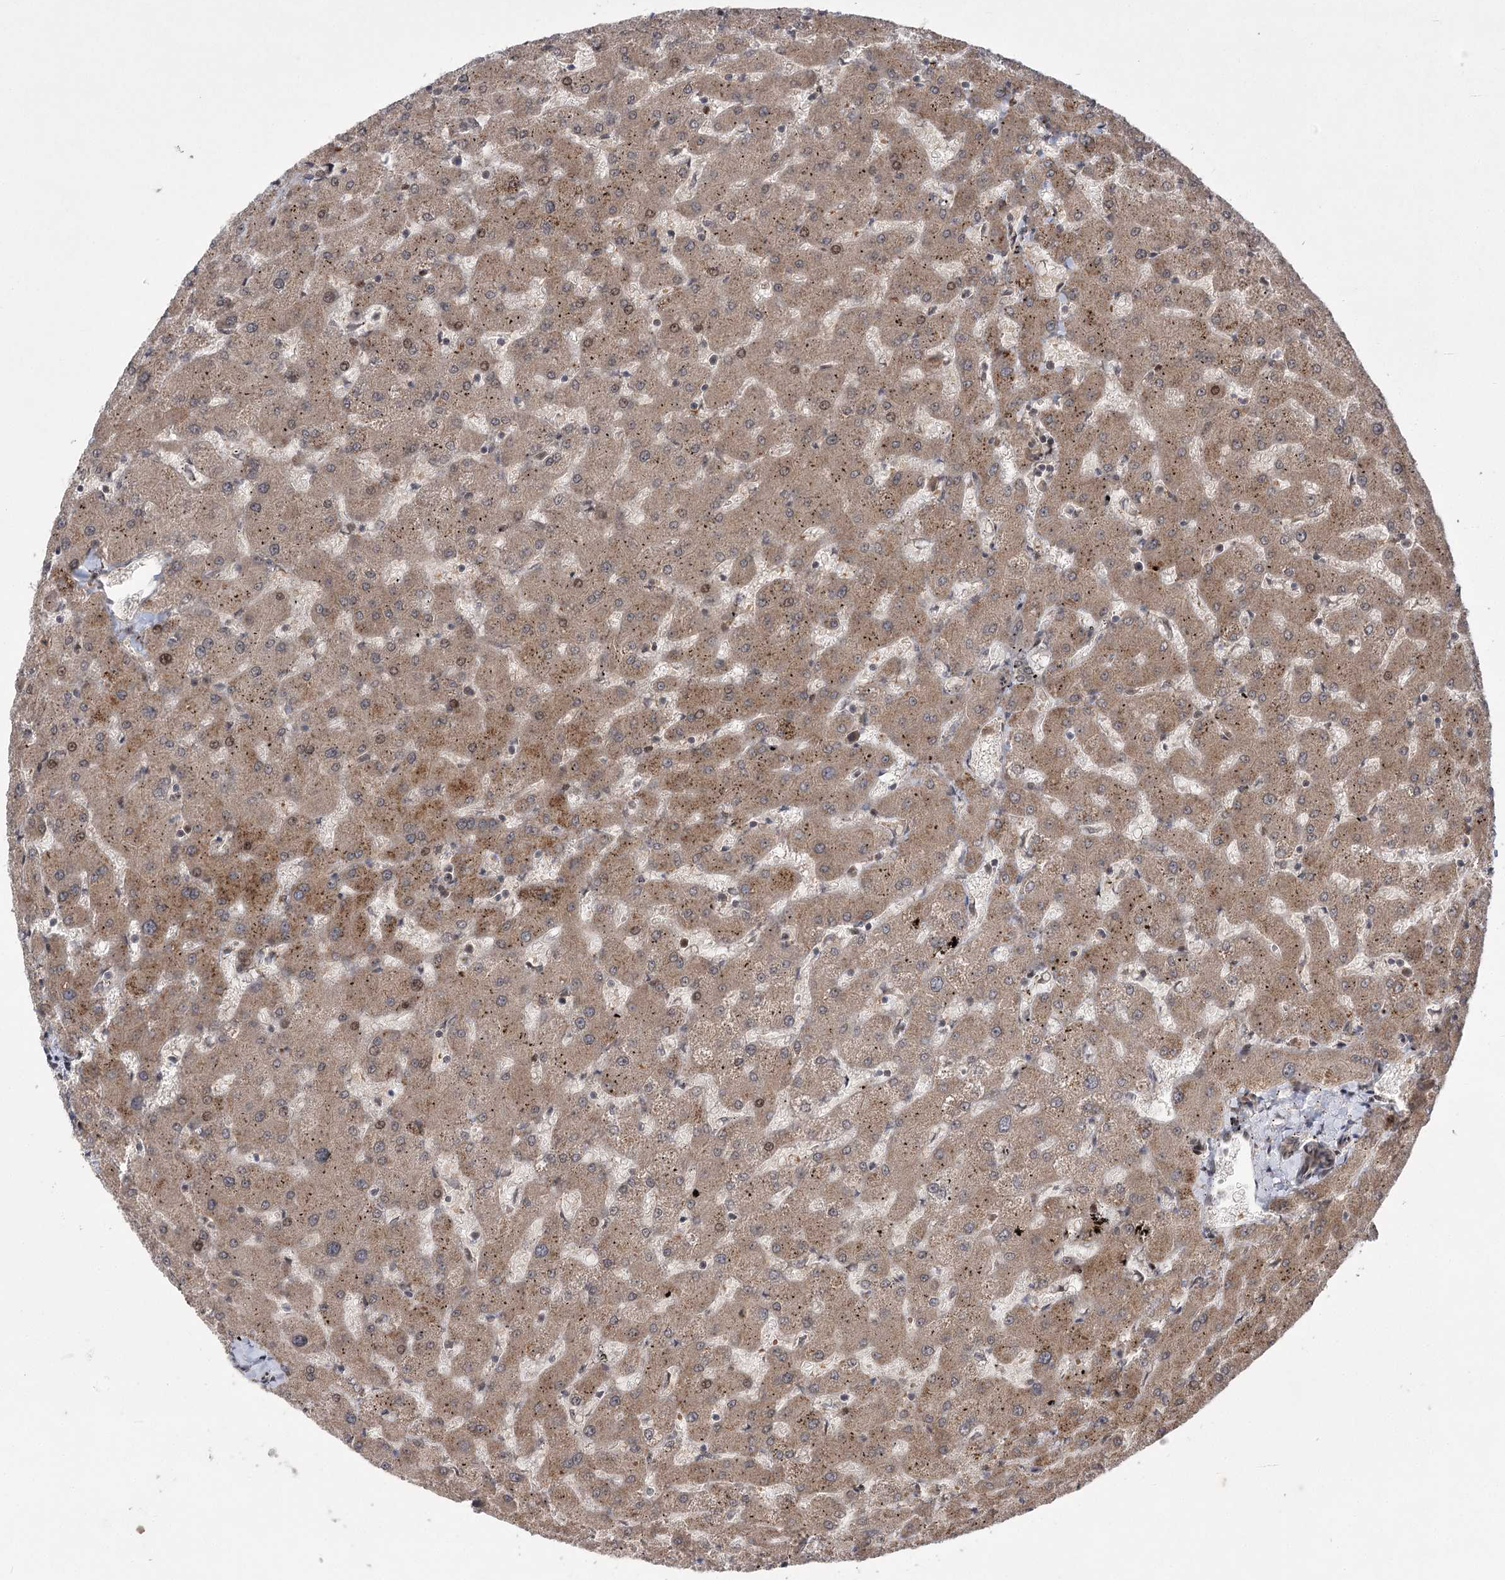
{"staining": {"intensity": "weak", "quantity": ">75%", "location": "cytoplasmic/membranous,nuclear"}, "tissue": "liver", "cell_type": "Cholangiocytes", "image_type": "normal", "snomed": [{"axis": "morphology", "description": "Normal tissue, NOS"}, {"axis": "topography", "description": "Liver"}], "caption": "A brown stain highlights weak cytoplasmic/membranous,nuclear expression of a protein in cholangiocytes of normal human liver. Using DAB (3,3'-diaminobenzidine) (brown) and hematoxylin (blue) stains, captured at high magnification using brightfield microscopy.", "gene": "TENM2", "patient": {"sex": "female", "age": 63}}